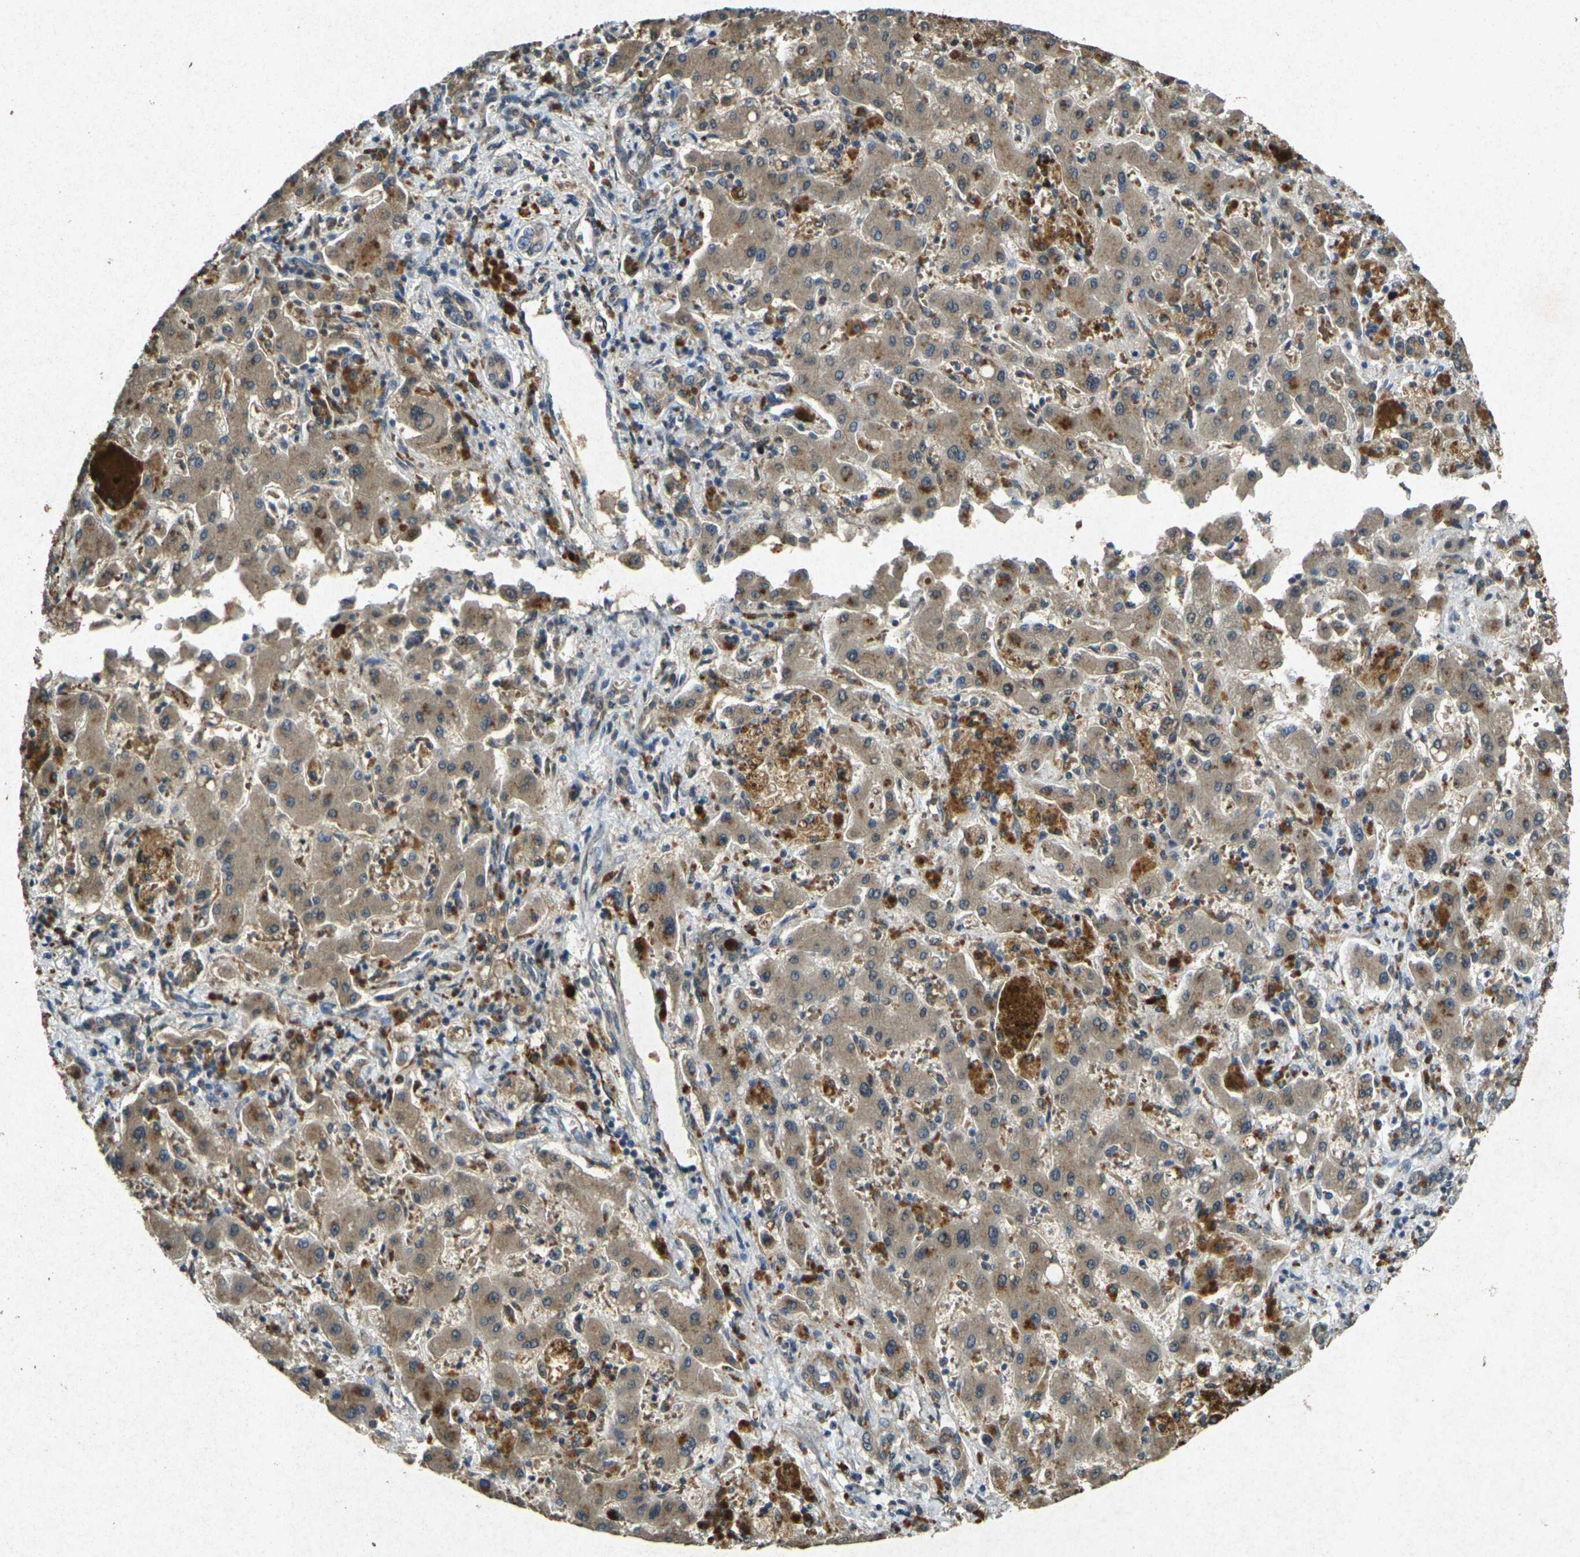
{"staining": {"intensity": "moderate", "quantity": ">75%", "location": "cytoplasmic/membranous"}, "tissue": "liver cancer", "cell_type": "Tumor cells", "image_type": "cancer", "snomed": [{"axis": "morphology", "description": "Cholangiocarcinoma"}, {"axis": "topography", "description": "Liver"}], "caption": "Liver cancer (cholangiocarcinoma) stained with a brown dye exhibits moderate cytoplasmic/membranous positive positivity in about >75% of tumor cells.", "gene": "RGMA", "patient": {"sex": "male", "age": 50}}